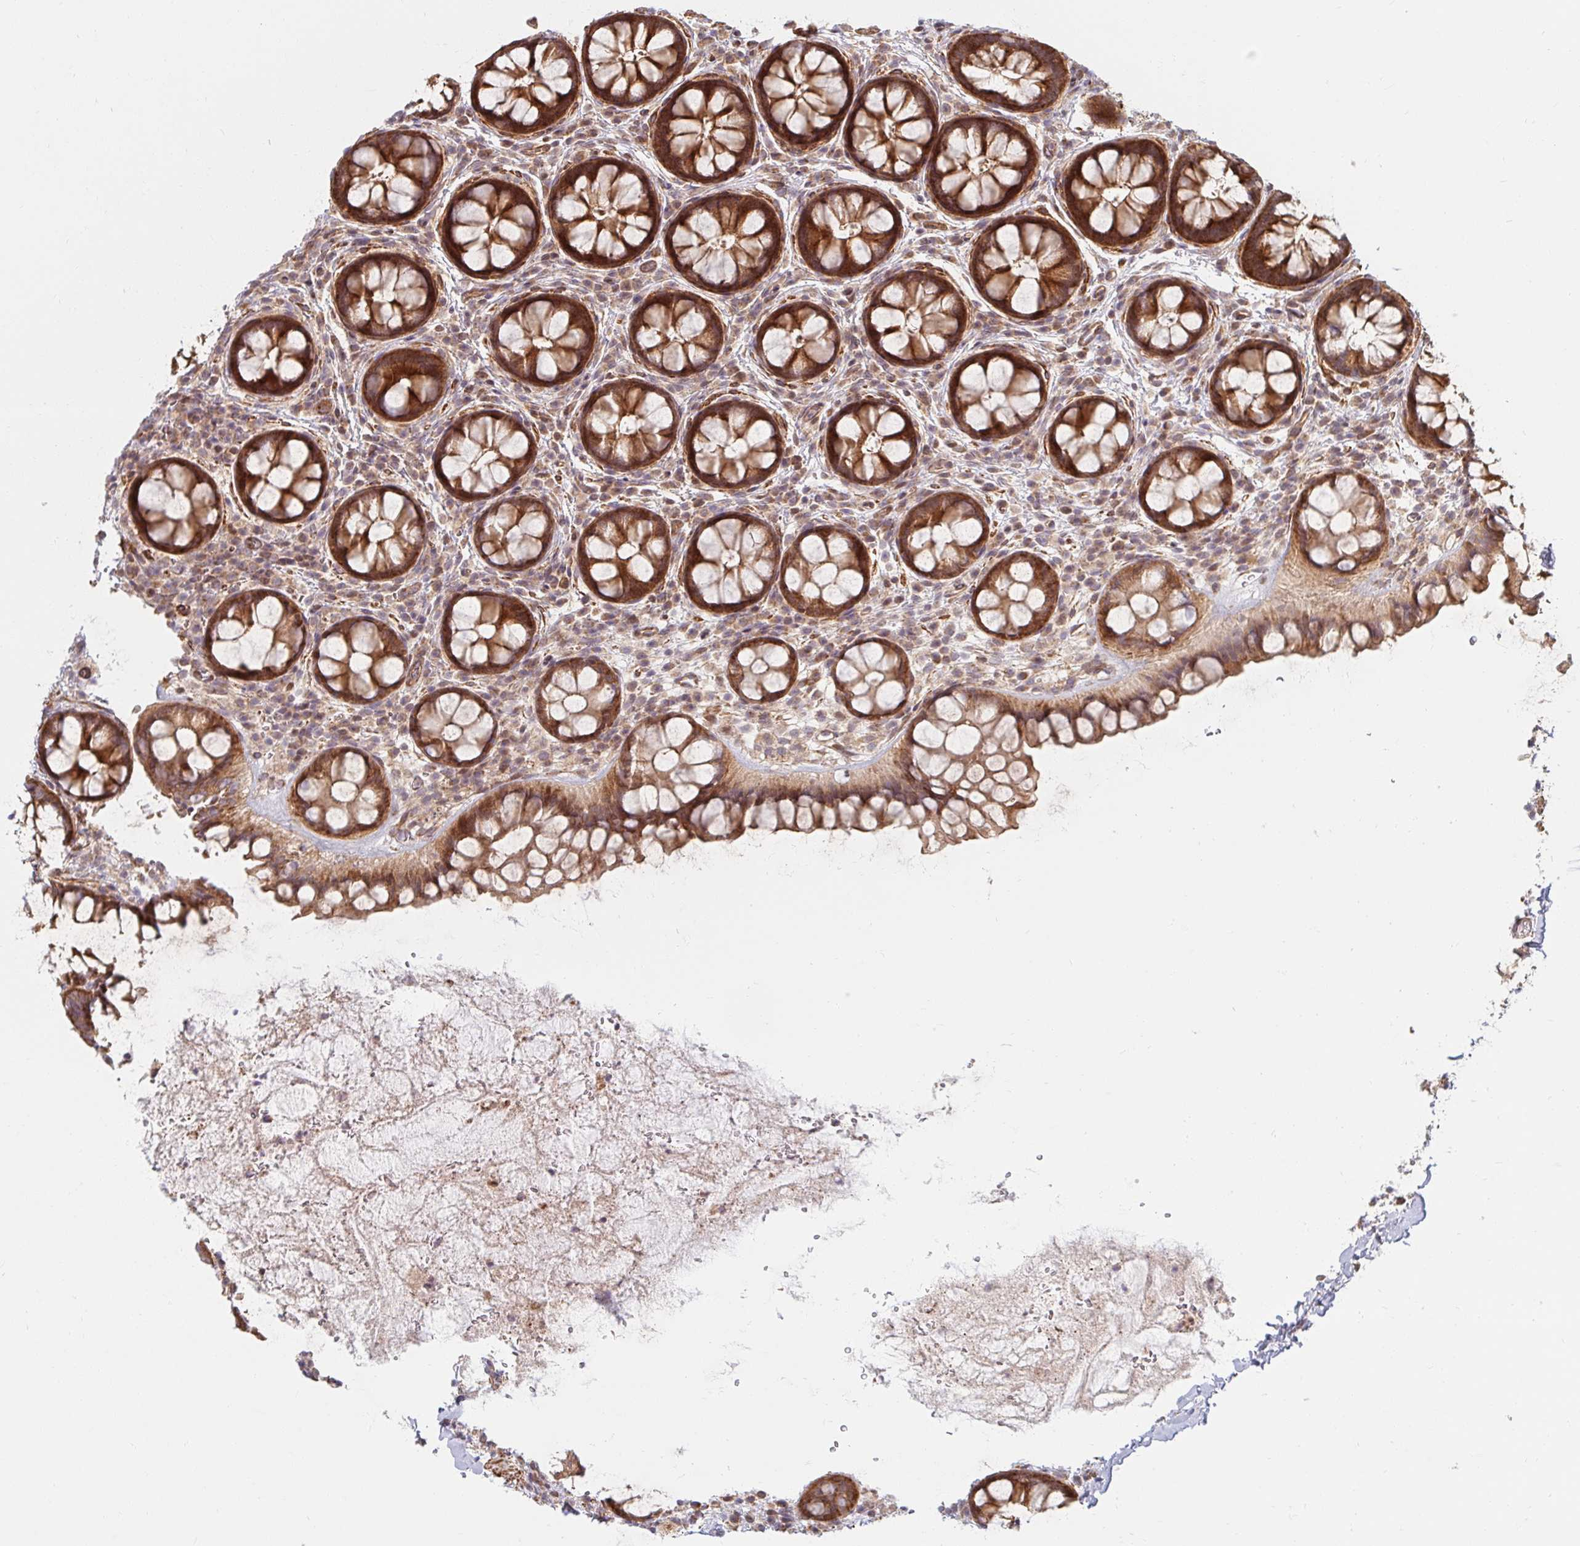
{"staining": {"intensity": "strong", "quantity": ">75%", "location": "cytoplasmic/membranous"}, "tissue": "rectum", "cell_type": "Glandular cells", "image_type": "normal", "snomed": [{"axis": "morphology", "description": "Normal tissue, NOS"}, {"axis": "topography", "description": "Rectum"}], "caption": "Strong cytoplasmic/membranous expression is present in about >75% of glandular cells in benign rectum. (Brightfield microscopy of DAB IHC at high magnification).", "gene": "BTF3", "patient": {"sex": "female", "age": 69}}